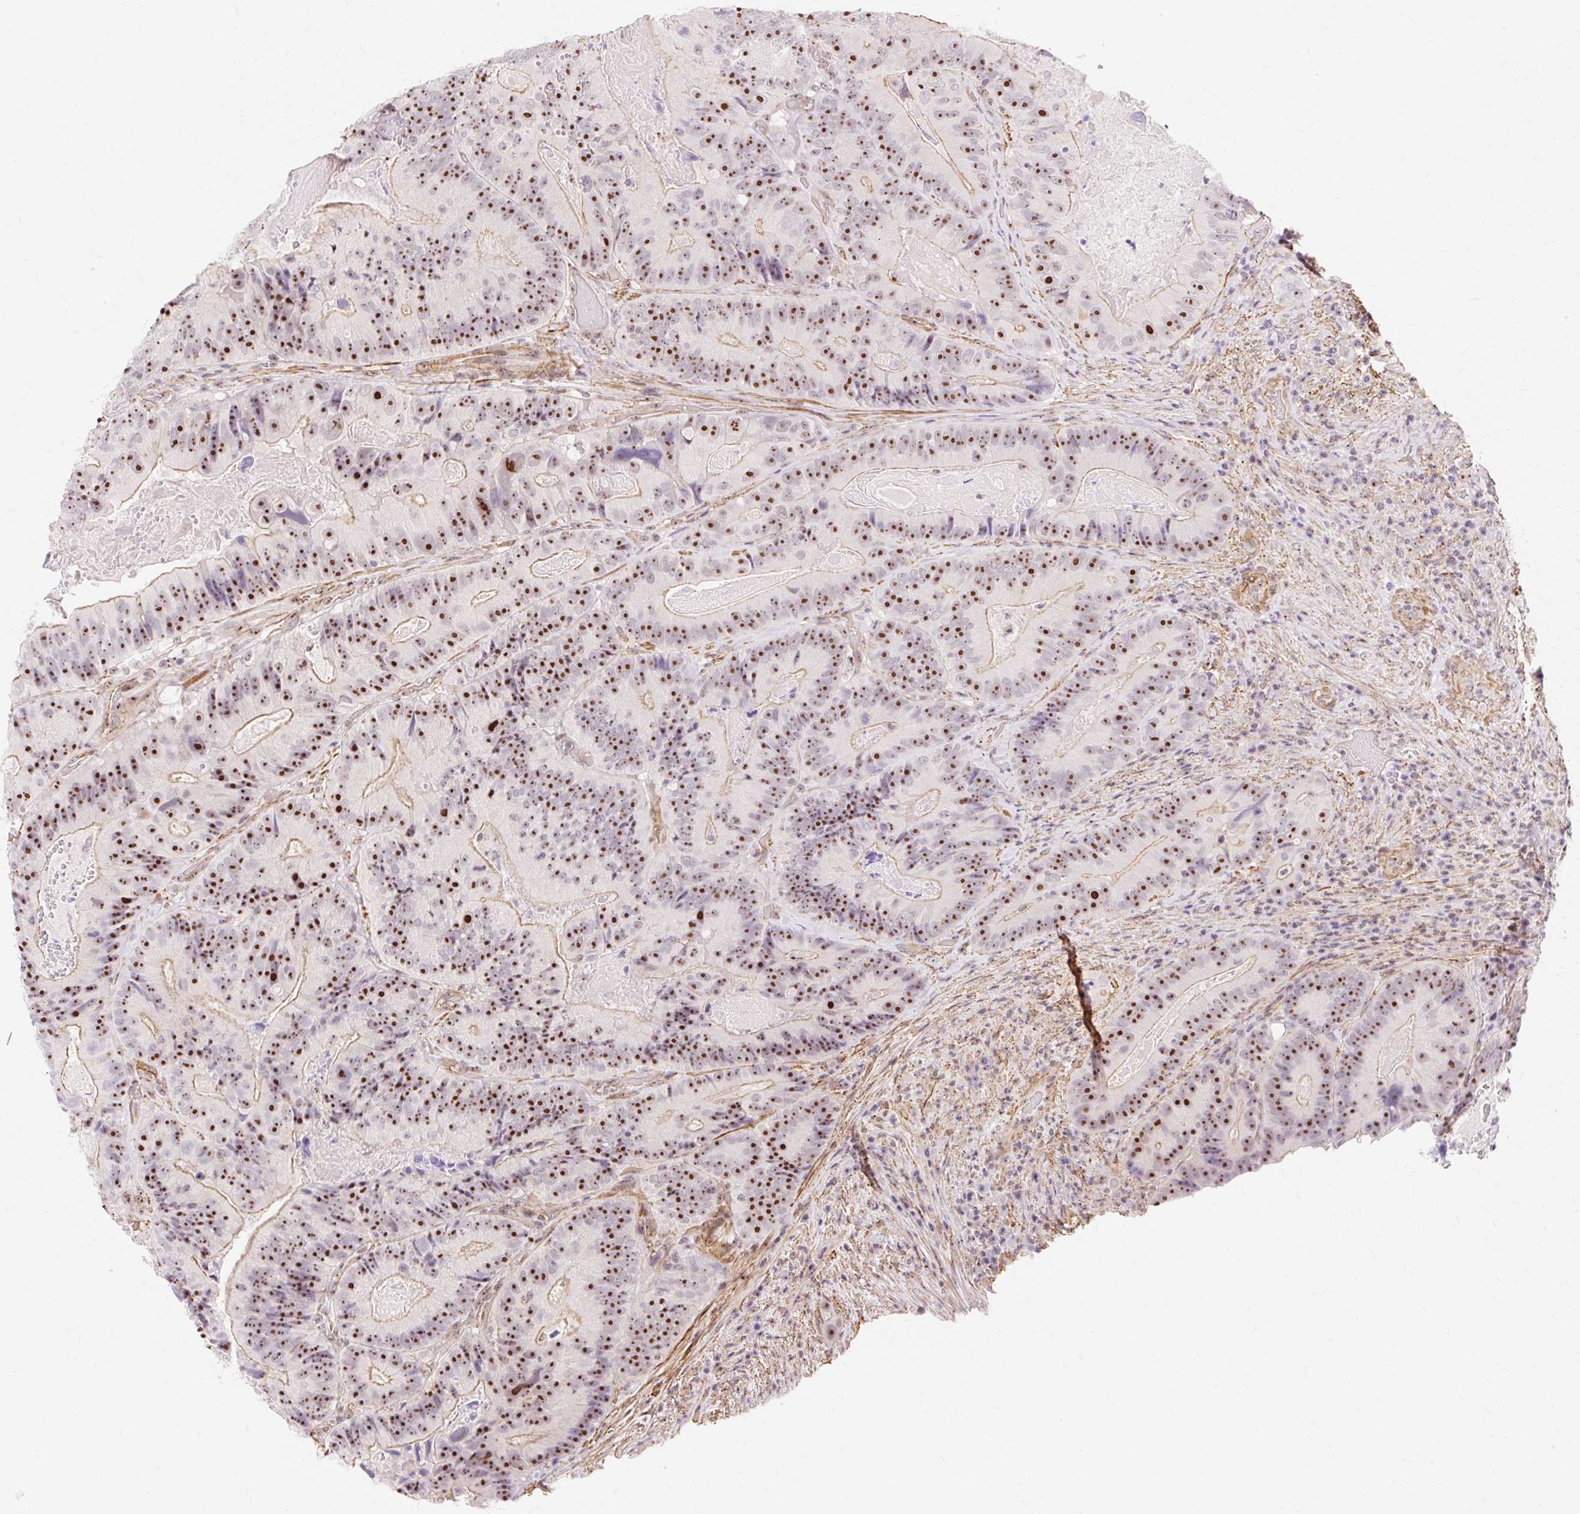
{"staining": {"intensity": "strong", "quantity": ">75%", "location": "nuclear"}, "tissue": "colorectal cancer", "cell_type": "Tumor cells", "image_type": "cancer", "snomed": [{"axis": "morphology", "description": "Adenocarcinoma, NOS"}, {"axis": "topography", "description": "Colon"}], "caption": "Immunohistochemical staining of human colorectal cancer demonstrates strong nuclear protein positivity in approximately >75% of tumor cells. (Brightfield microscopy of DAB IHC at high magnification).", "gene": "OBP2A", "patient": {"sex": "female", "age": 86}}